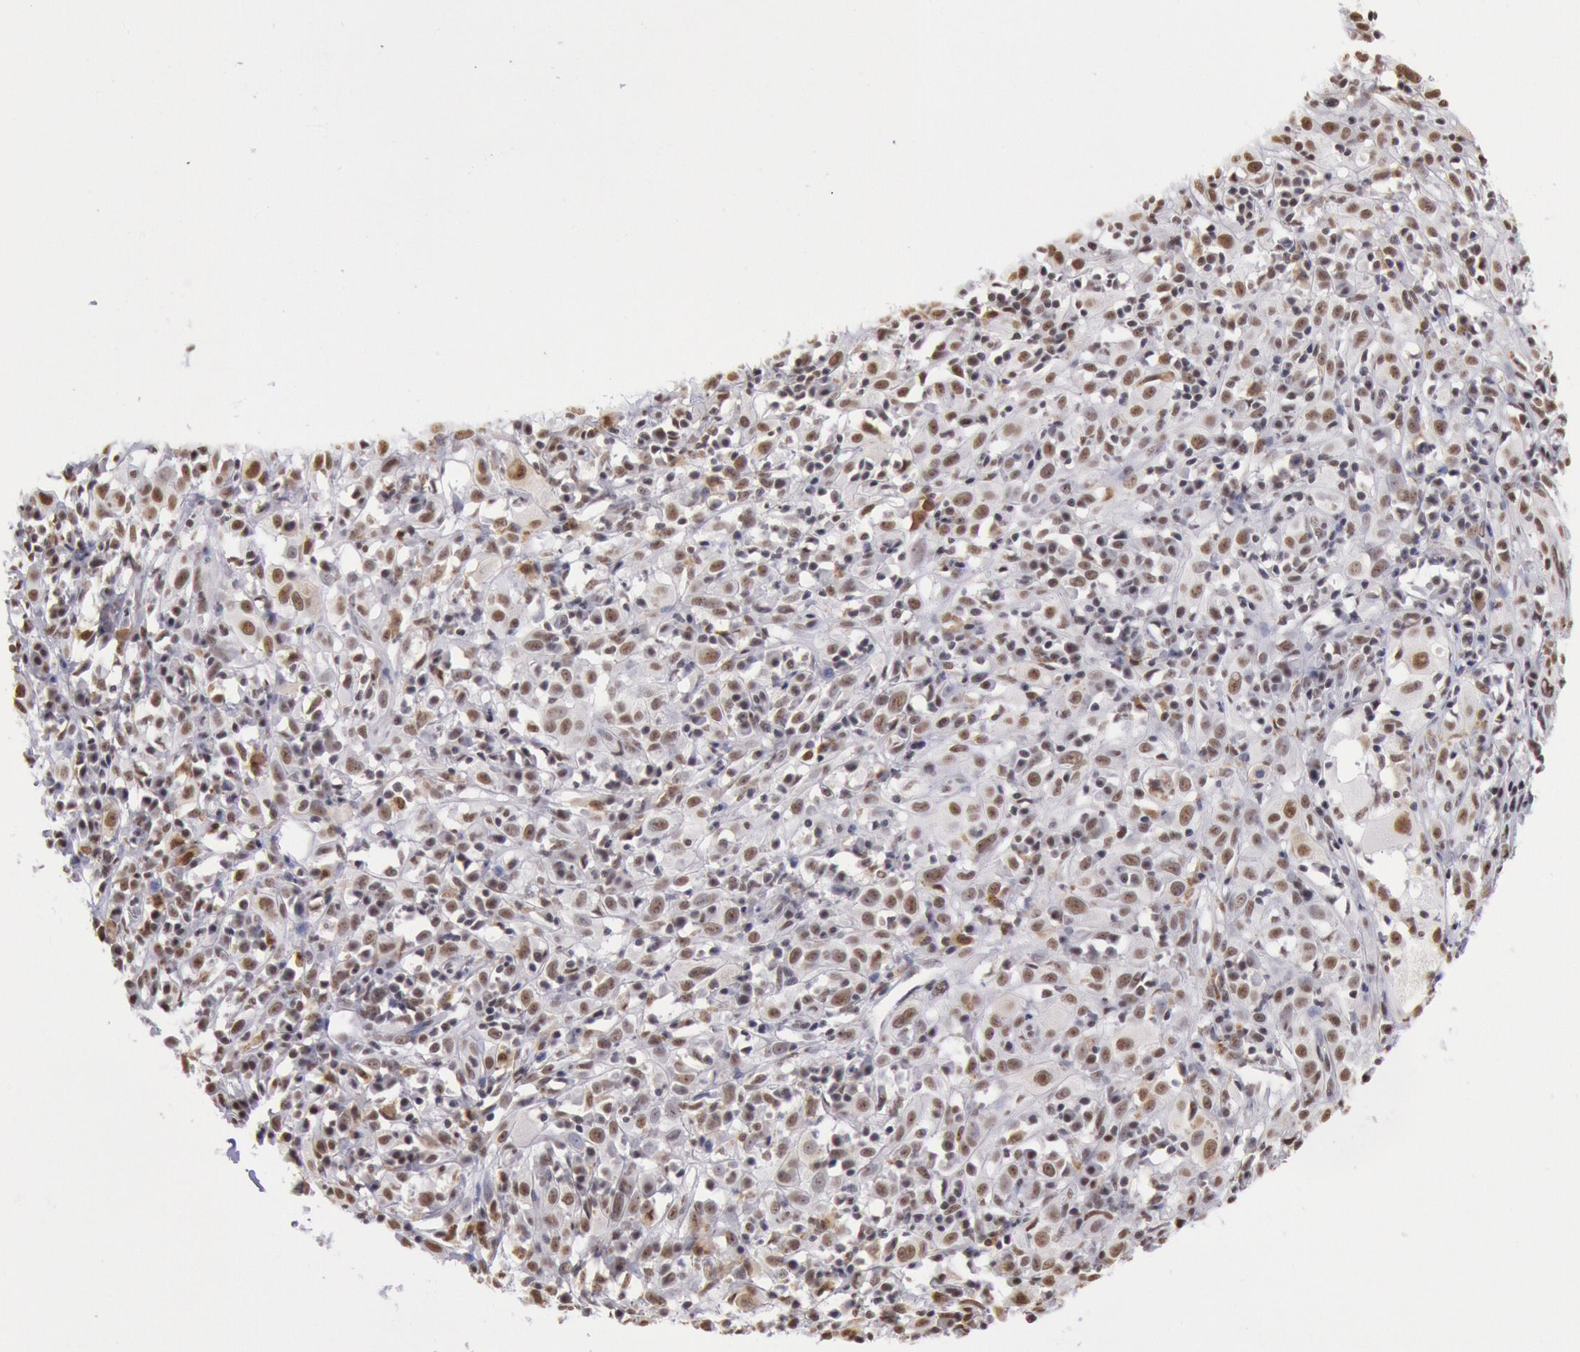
{"staining": {"intensity": "moderate", "quantity": ">75%", "location": "nuclear"}, "tissue": "melanoma", "cell_type": "Tumor cells", "image_type": "cancer", "snomed": [{"axis": "morphology", "description": "Malignant melanoma, NOS"}, {"axis": "topography", "description": "Skin"}], "caption": "Immunohistochemical staining of human malignant melanoma reveals medium levels of moderate nuclear positivity in about >75% of tumor cells.", "gene": "SNRPD3", "patient": {"sex": "female", "age": 52}}